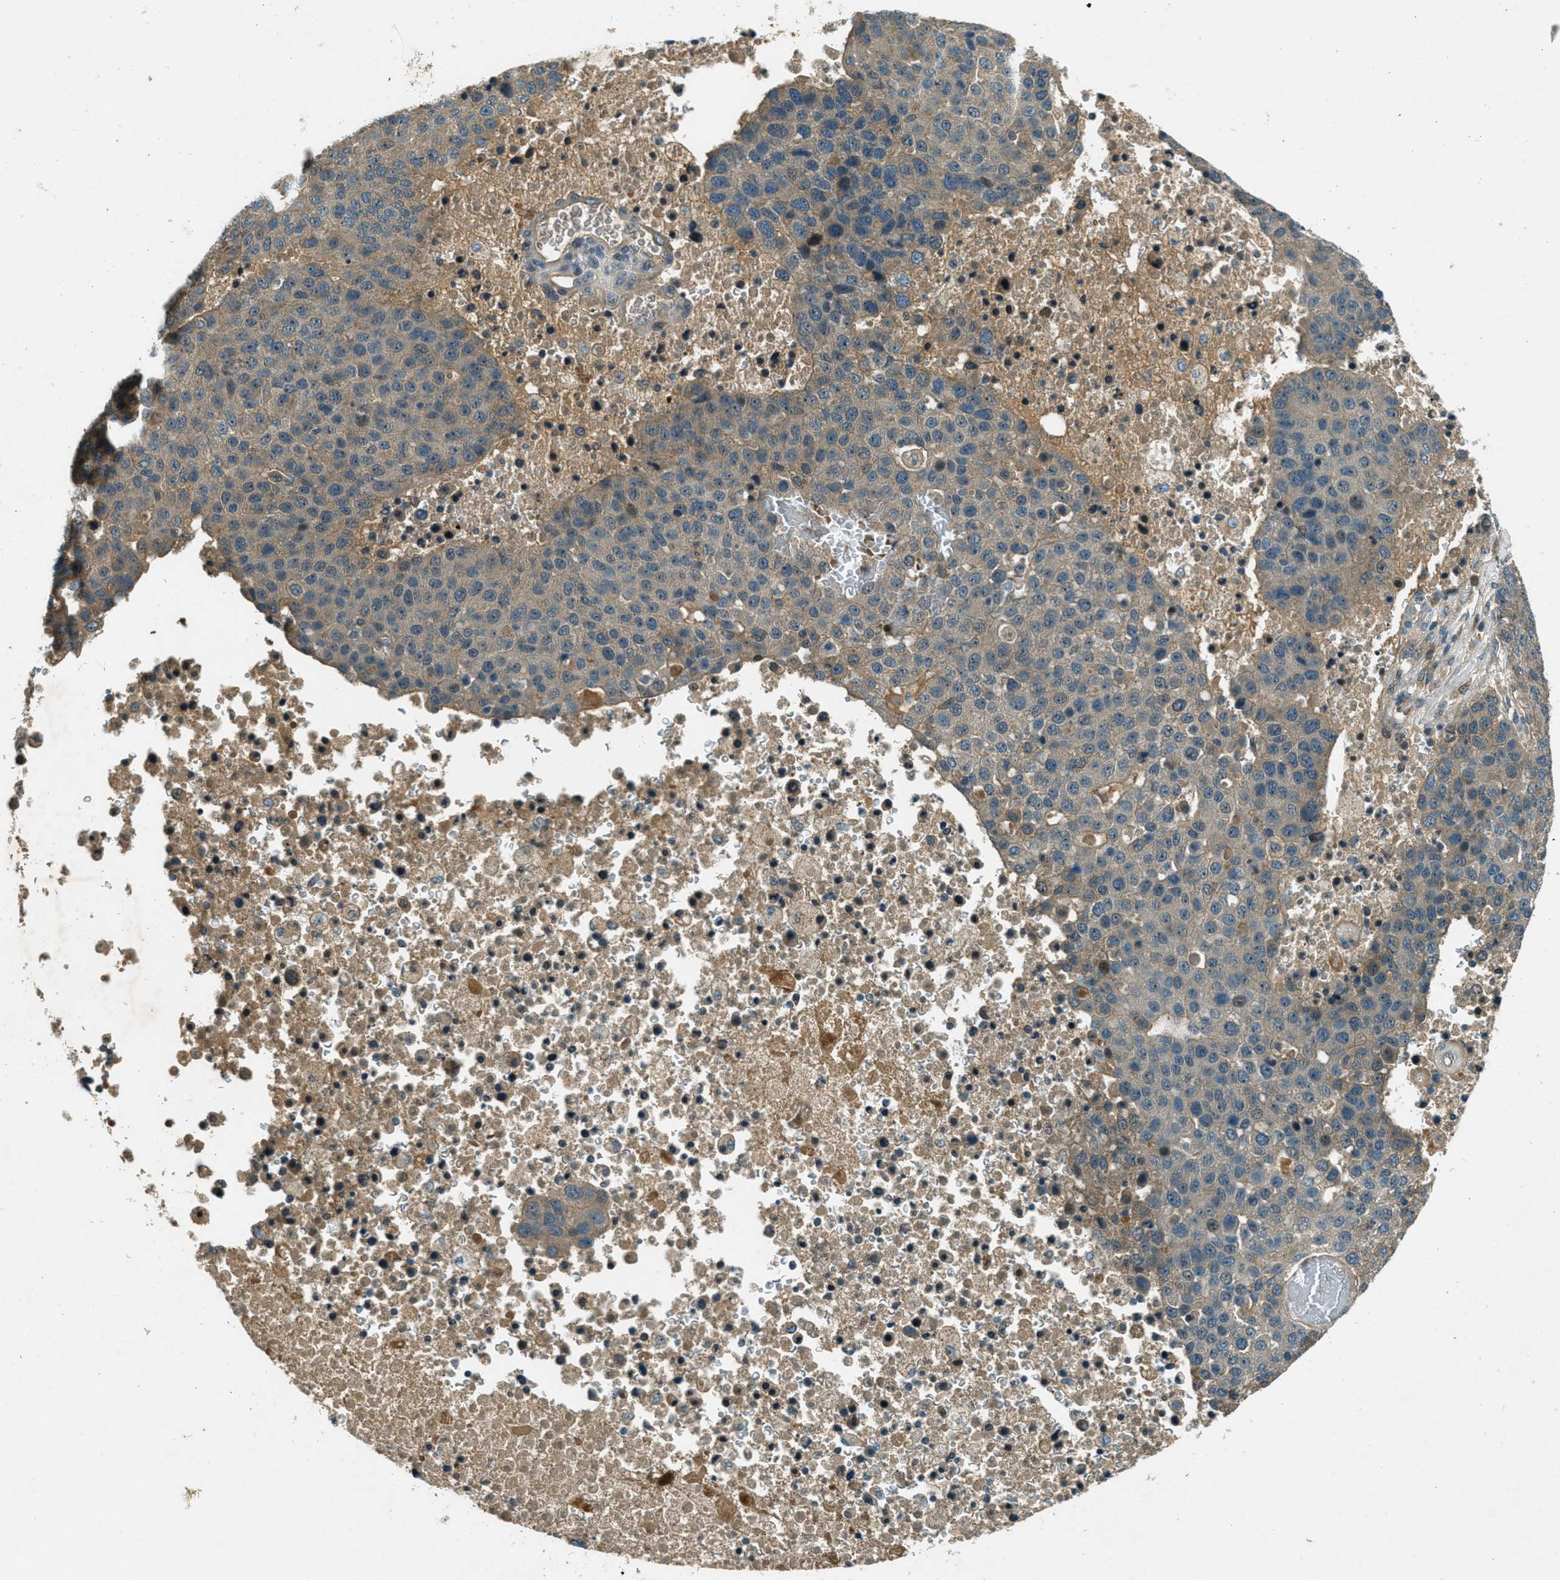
{"staining": {"intensity": "weak", "quantity": "25%-75%", "location": "cytoplasmic/membranous"}, "tissue": "pancreatic cancer", "cell_type": "Tumor cells", "image_type": "cancer", "snomed": [{"axis": "morphology", "description": "Adenocarcinoma, NOS"}, {"axis": "topography", "description": "Pancreas"}], "caption": "Immunohistochemistry (IHC) (DAB (3,3'-diaminobenzidine)) staining of human pancreatic cancer shows weak cytoplasmic/membranous protein staining in approximately 25%-75% of tumor cells. Using DAB (3,3'-diaminobenzidine) (brown) and hematoxylin (blue) stains, captured at high magnification using brightfield microscopy.", "gene": "STK11", "patient": {"sex": "female", "age": 61}}